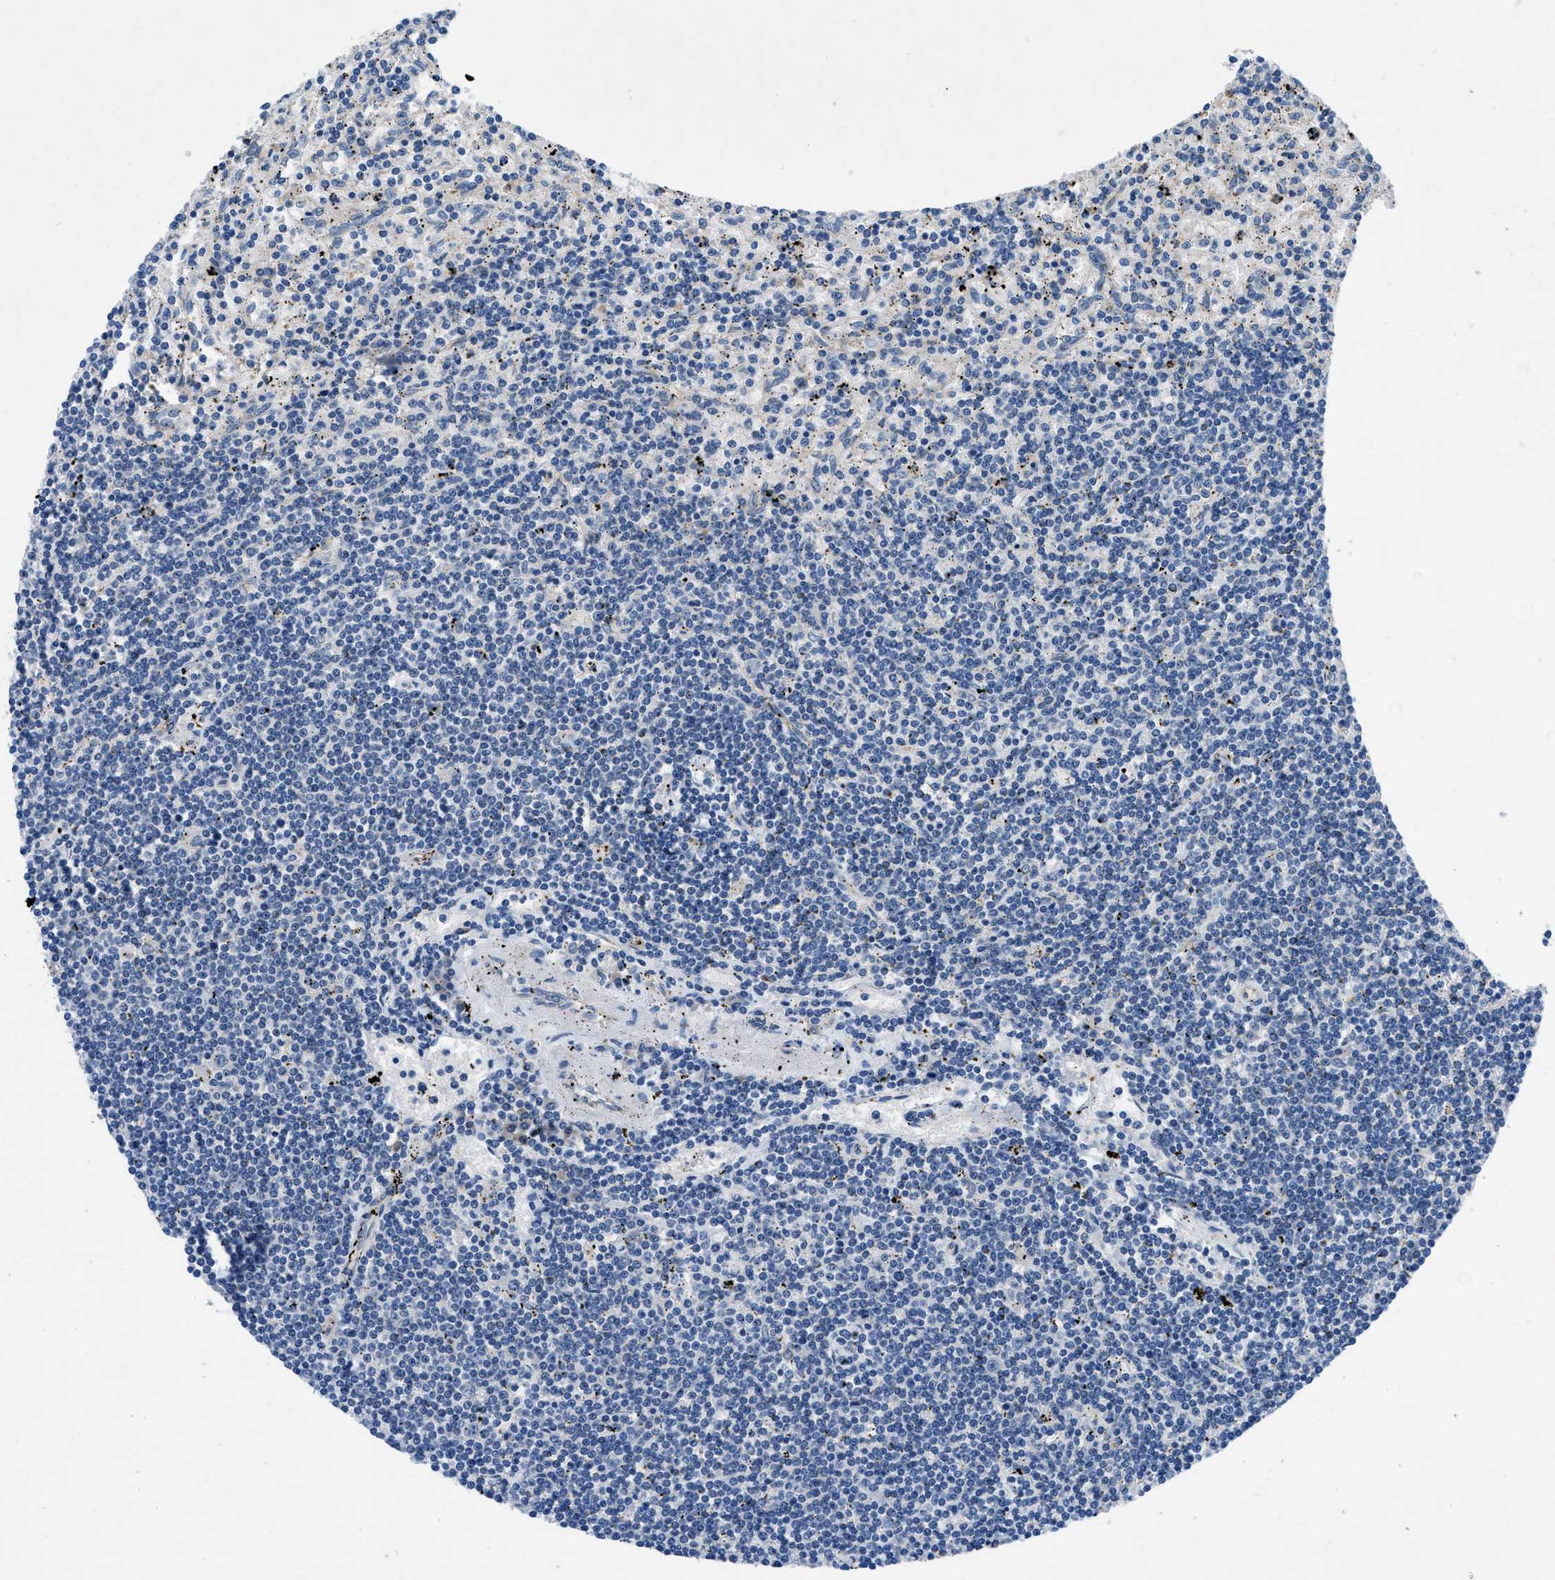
{"staining": {"intensity": "negative", "quantity": "none", "location": "none"}, "tissue": "lymphoma", "cell_type": "Tumor cells", "image_type": "cancer", "snomed": [{"axis": "morphology", "description": "Malignant lymphoma, non-Hodgkin's type, Low grade"}, {"axis": "topography", "description": "Spleen"}], "caption": "The image demonstrates no staining of tumor cells in low-grade malignant lymphoma, non-Hodgkin's type.", "gene": "PGR", "patient": {"sex": "male", "age": 76}}